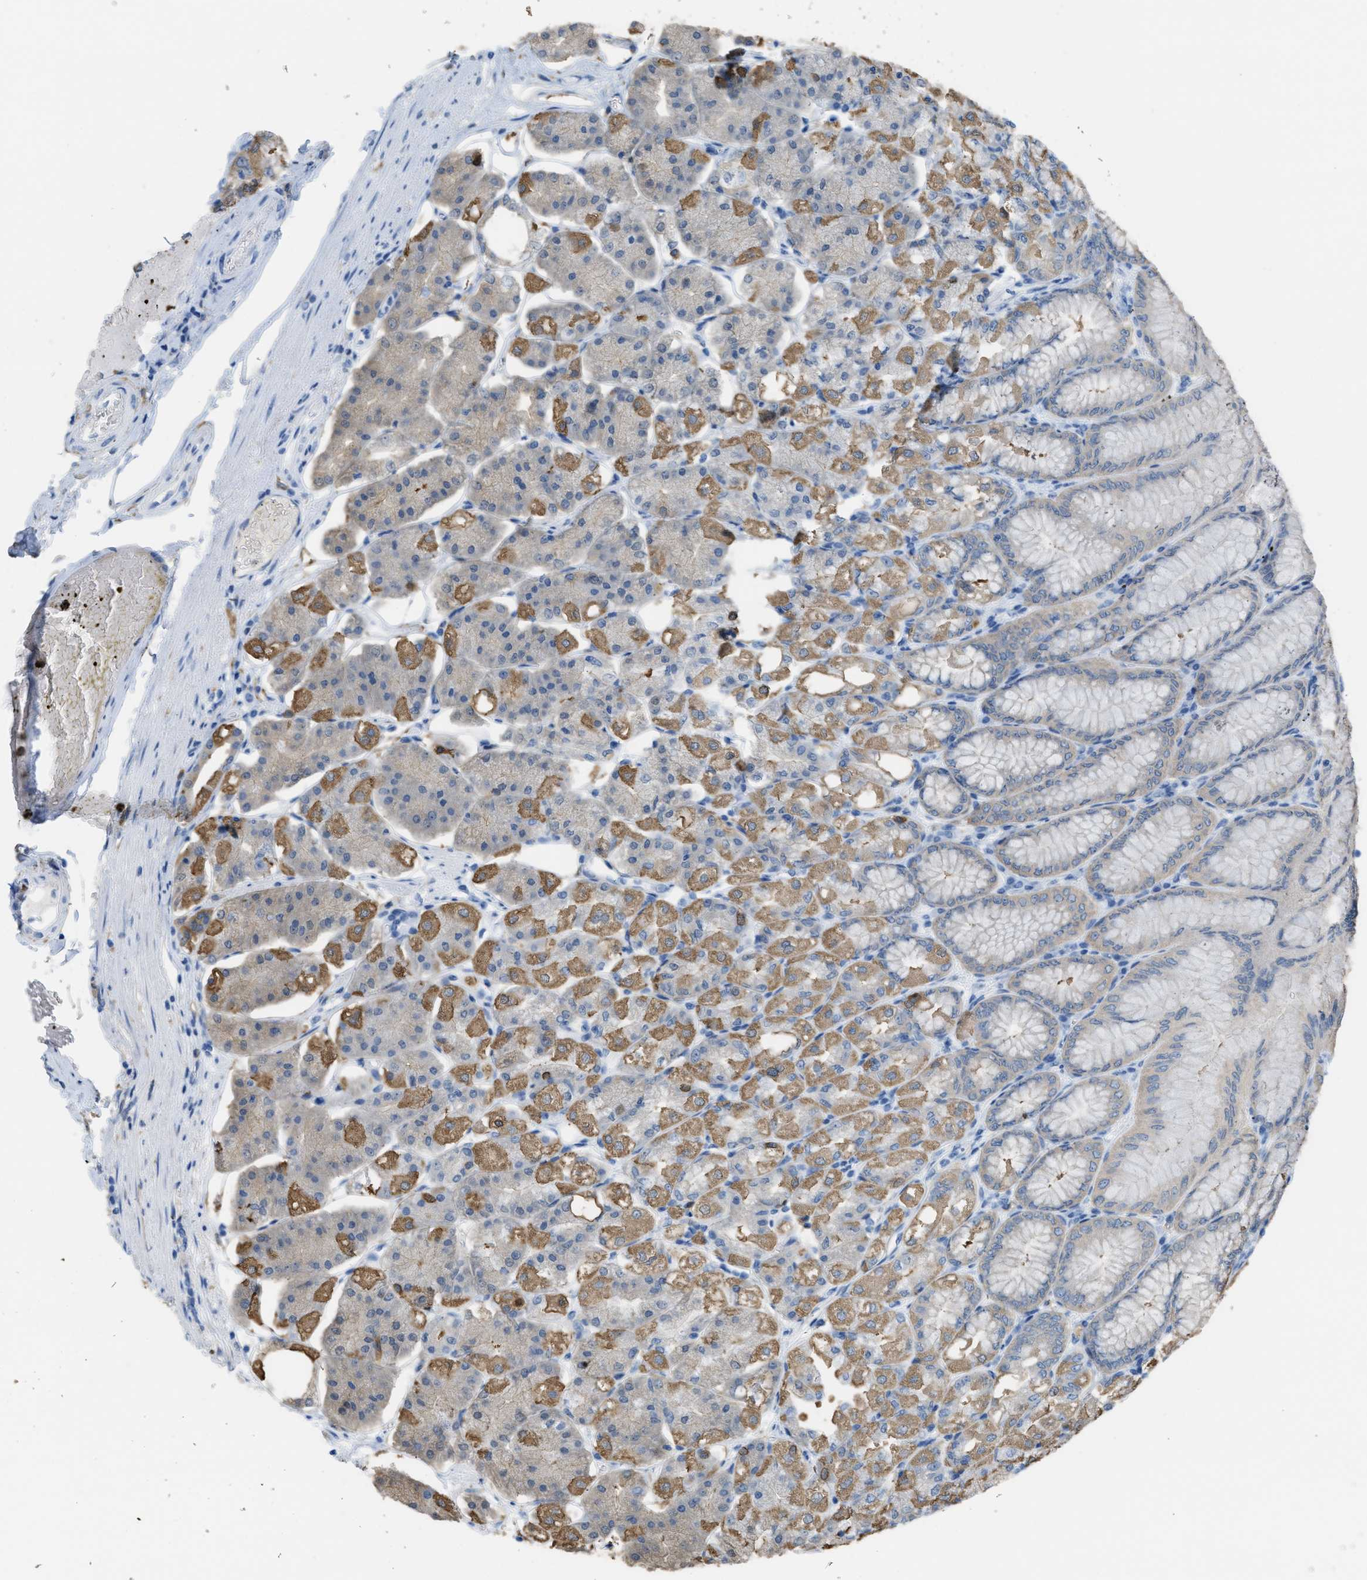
{"staining": {"intensity": "moderate", "quantity": "<25%", "location": "cytoplasmic/membranous"}, "tissue": "stomach", "cell_type": "Glandular cells", "image_type": "normal", "snomed": [{"axis": "morphology", "description": "Normal tissue, NOS"}, {"axis": "topography", "description": "Stomach, lower"}], "caption": "The immunohistochemical stain shows moderate cytoplasmic/membranous positivity in glandular cells of unremarkable stomach.", "gene": "ASGR1", "patient": {"sex": "male", "age": 71}}